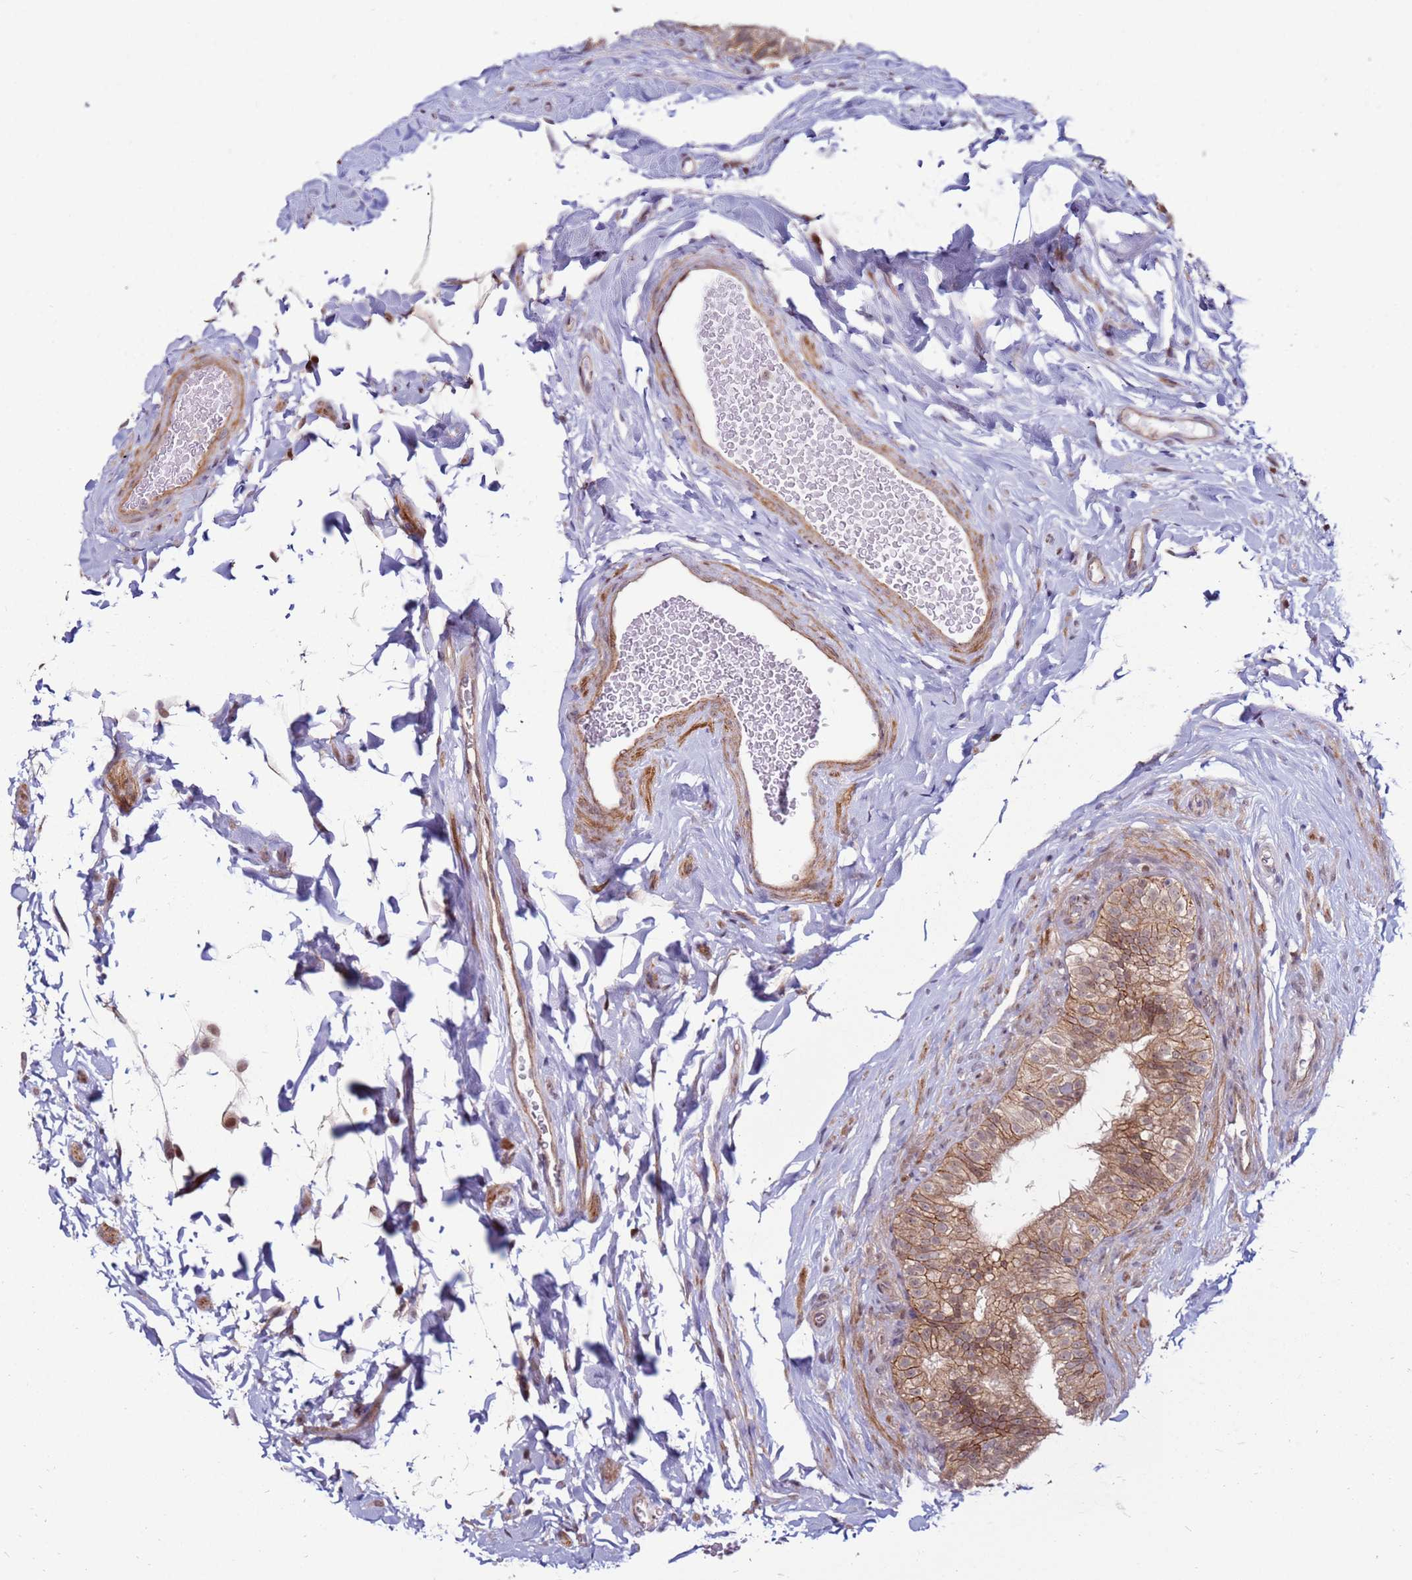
{"staining": {"intensity": "moderate", "quantity": ">75%", "location": "cytoplasmic/membranous,nuclear"}, "tissue": "epididymis", "cell_type": "Glandular cells", "image_type": "normal", "snomed": [{"axis": "morphology", "description": "Normal tissue, NOS"}, {"axis": "topography", "description": "Epididymis"}], "caption": "The micrograph demonstrates a brown stain indicating the presence of a protein in the cytoplasmic/membranous,nuclear of glandular cells in epididymis. The staining was performed using DAB to visualize the protein expression in brown, while the nuclei were stained in blue with hematoxylin (Magnification: 20x).", "gene": "KPNA4", "patient": {"sex": "male", "age": 49}}